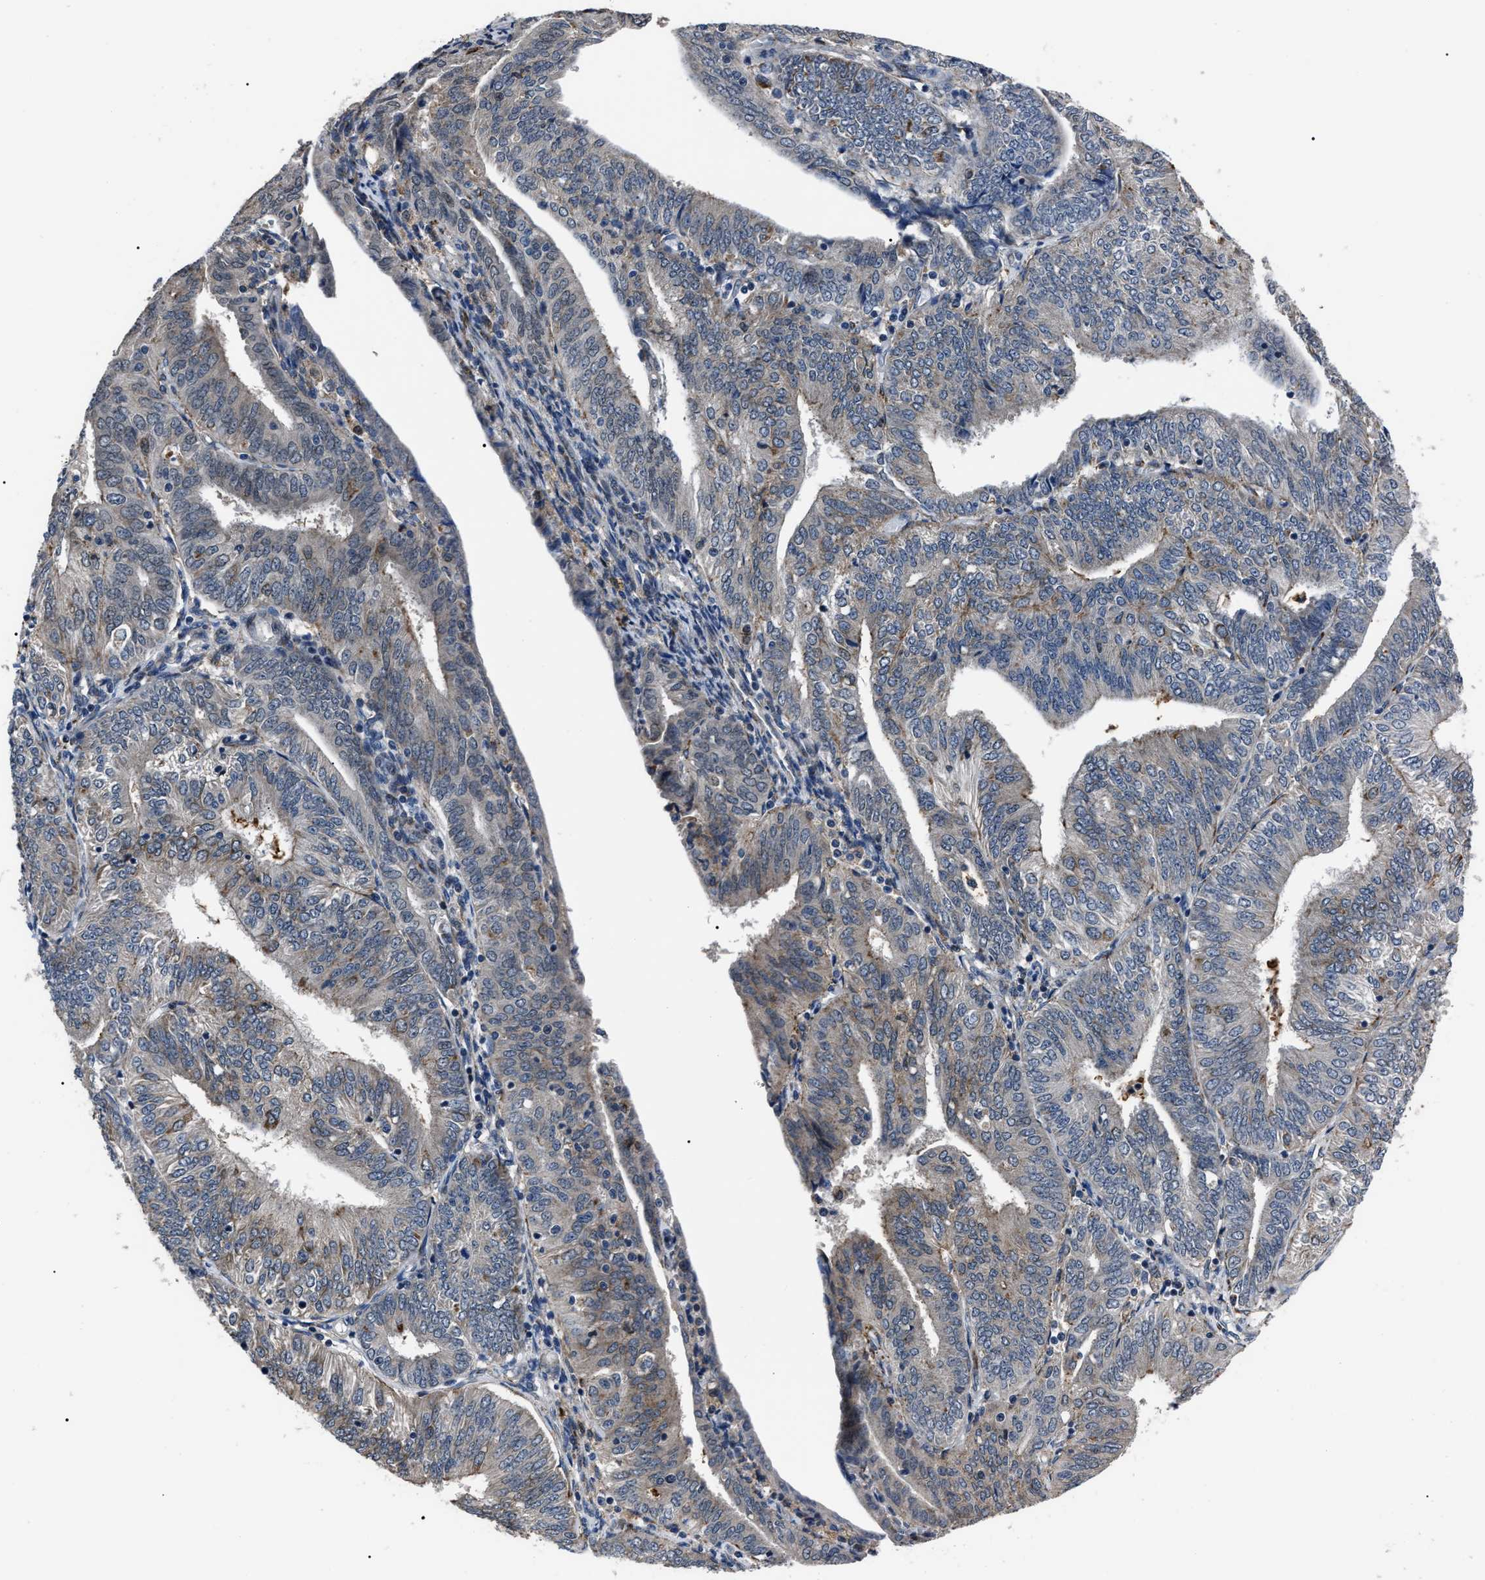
{"staining": {"intensity": "weak", "quantity": "<25%", "location": "cytoplasmic/membranous"}, "tissue": "endometrial cancer", "cell_type": "Tumor cells", "image_type": "cancer", "snomed": [{"axis": "morphology", "description": "Adenocarcinoma, NOS"}, {"axis": "topography", "description": "Endometrium"}], "caption": "A high-resolution micrograph shows immunohistochemistry staining of adenocarcinoma (endometrial), which displays no significant positivity in tumor cells.", "gene": "LRRC14", "patient": {"sex": "female", "age": 58}}